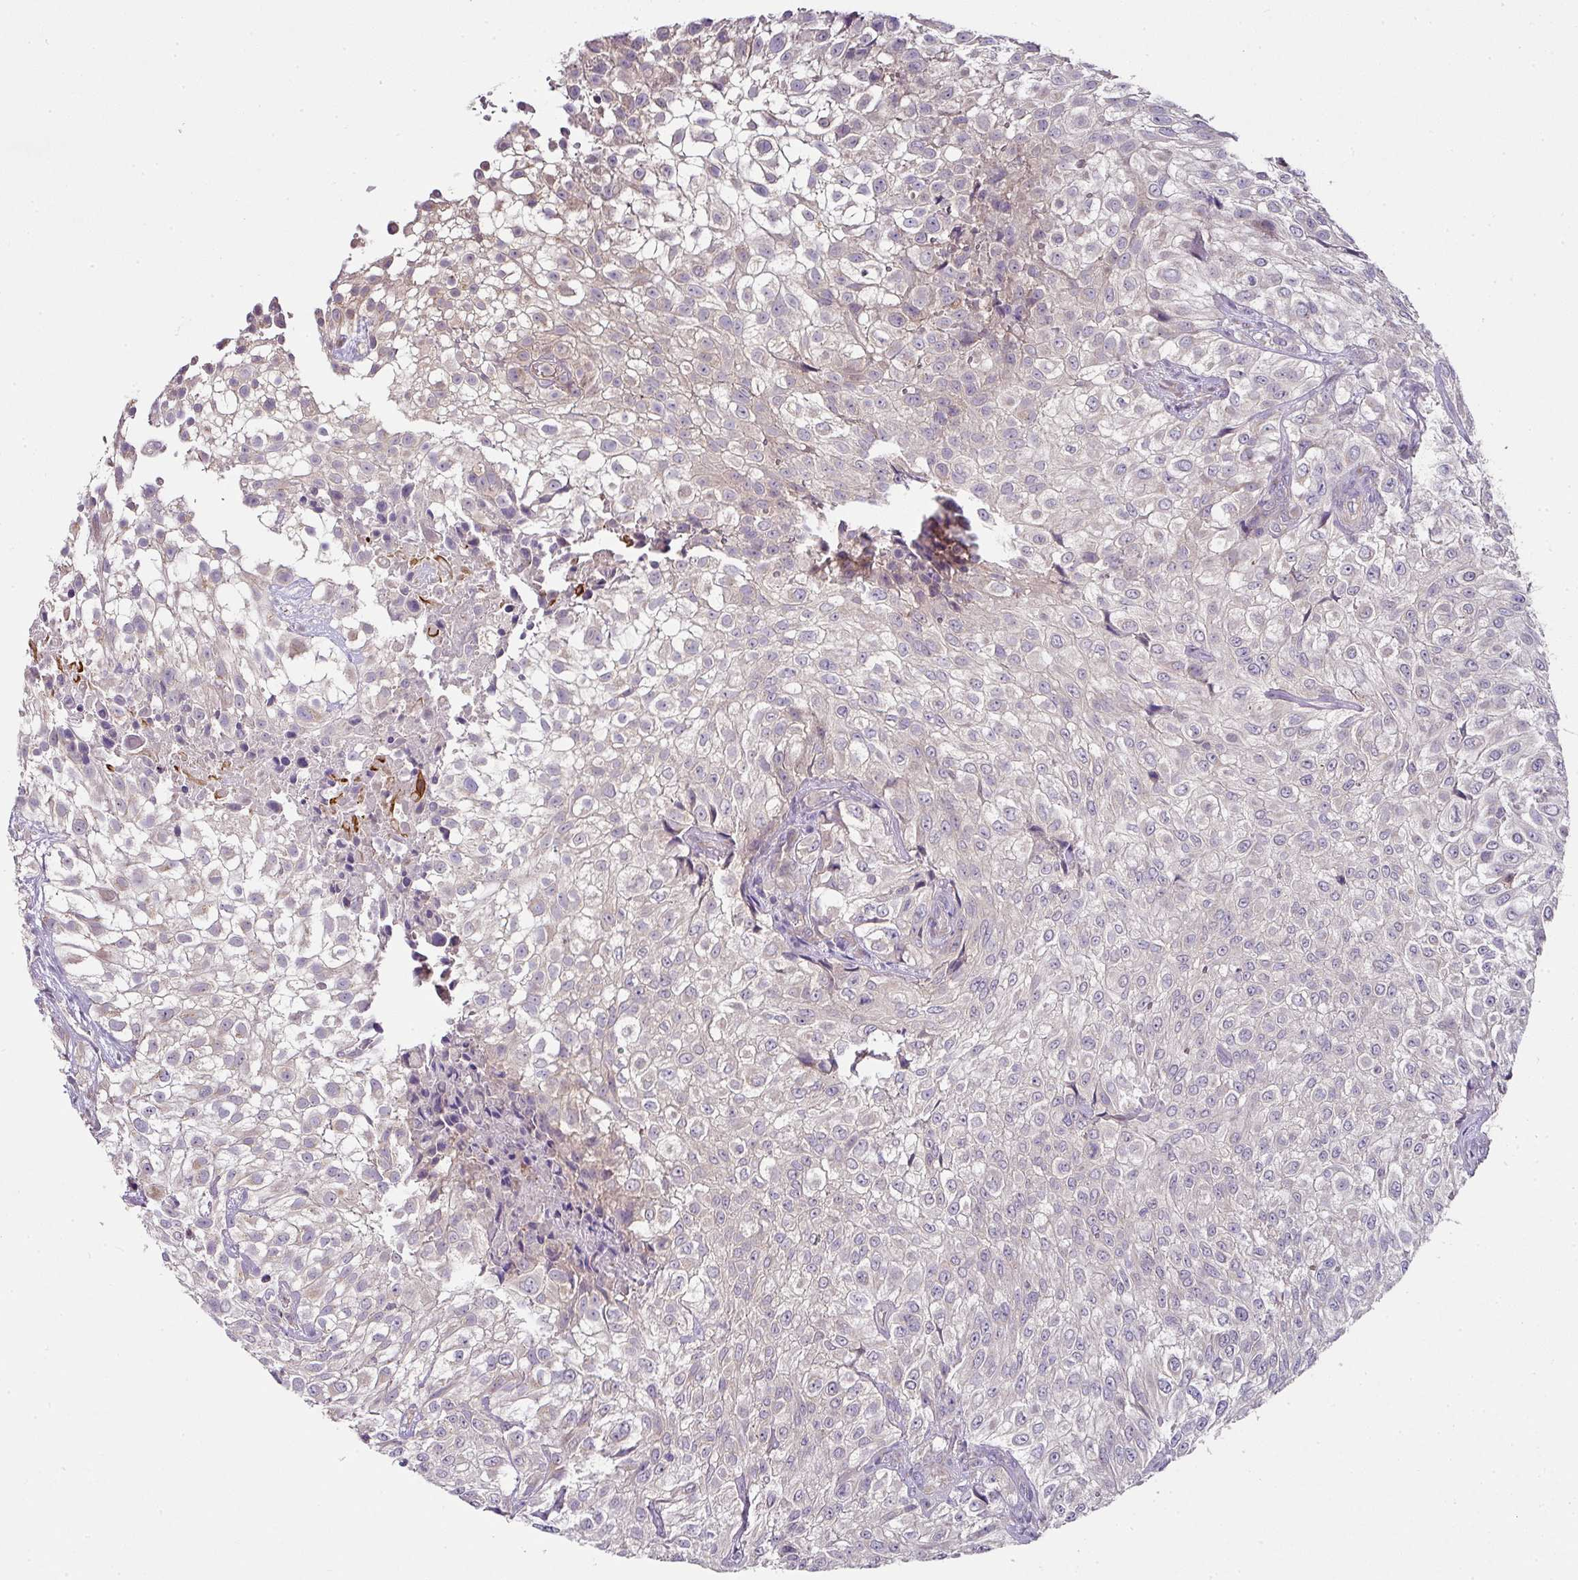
{"staining": {"intensity": "weak", "quantity": "<25%", "location": "cytoplasmic/membranous"}, "tissue": "urothelial cancer", "cell_type": "Tumor cells", "image_type": "cancer", "snomed": [{"axis": "morphology", "description": "Urothelial carcinoma, High grade"}, {"axis": "topography", "description": "Urinary bladder"}], "caption": "Immunohistochemistry photomicrograph of human urothelial cancer stained for a protein (brown), which shows no expression in tumor cells.", "gene": "SKIC2", "patient": {"sex": "male", "age": 56}}